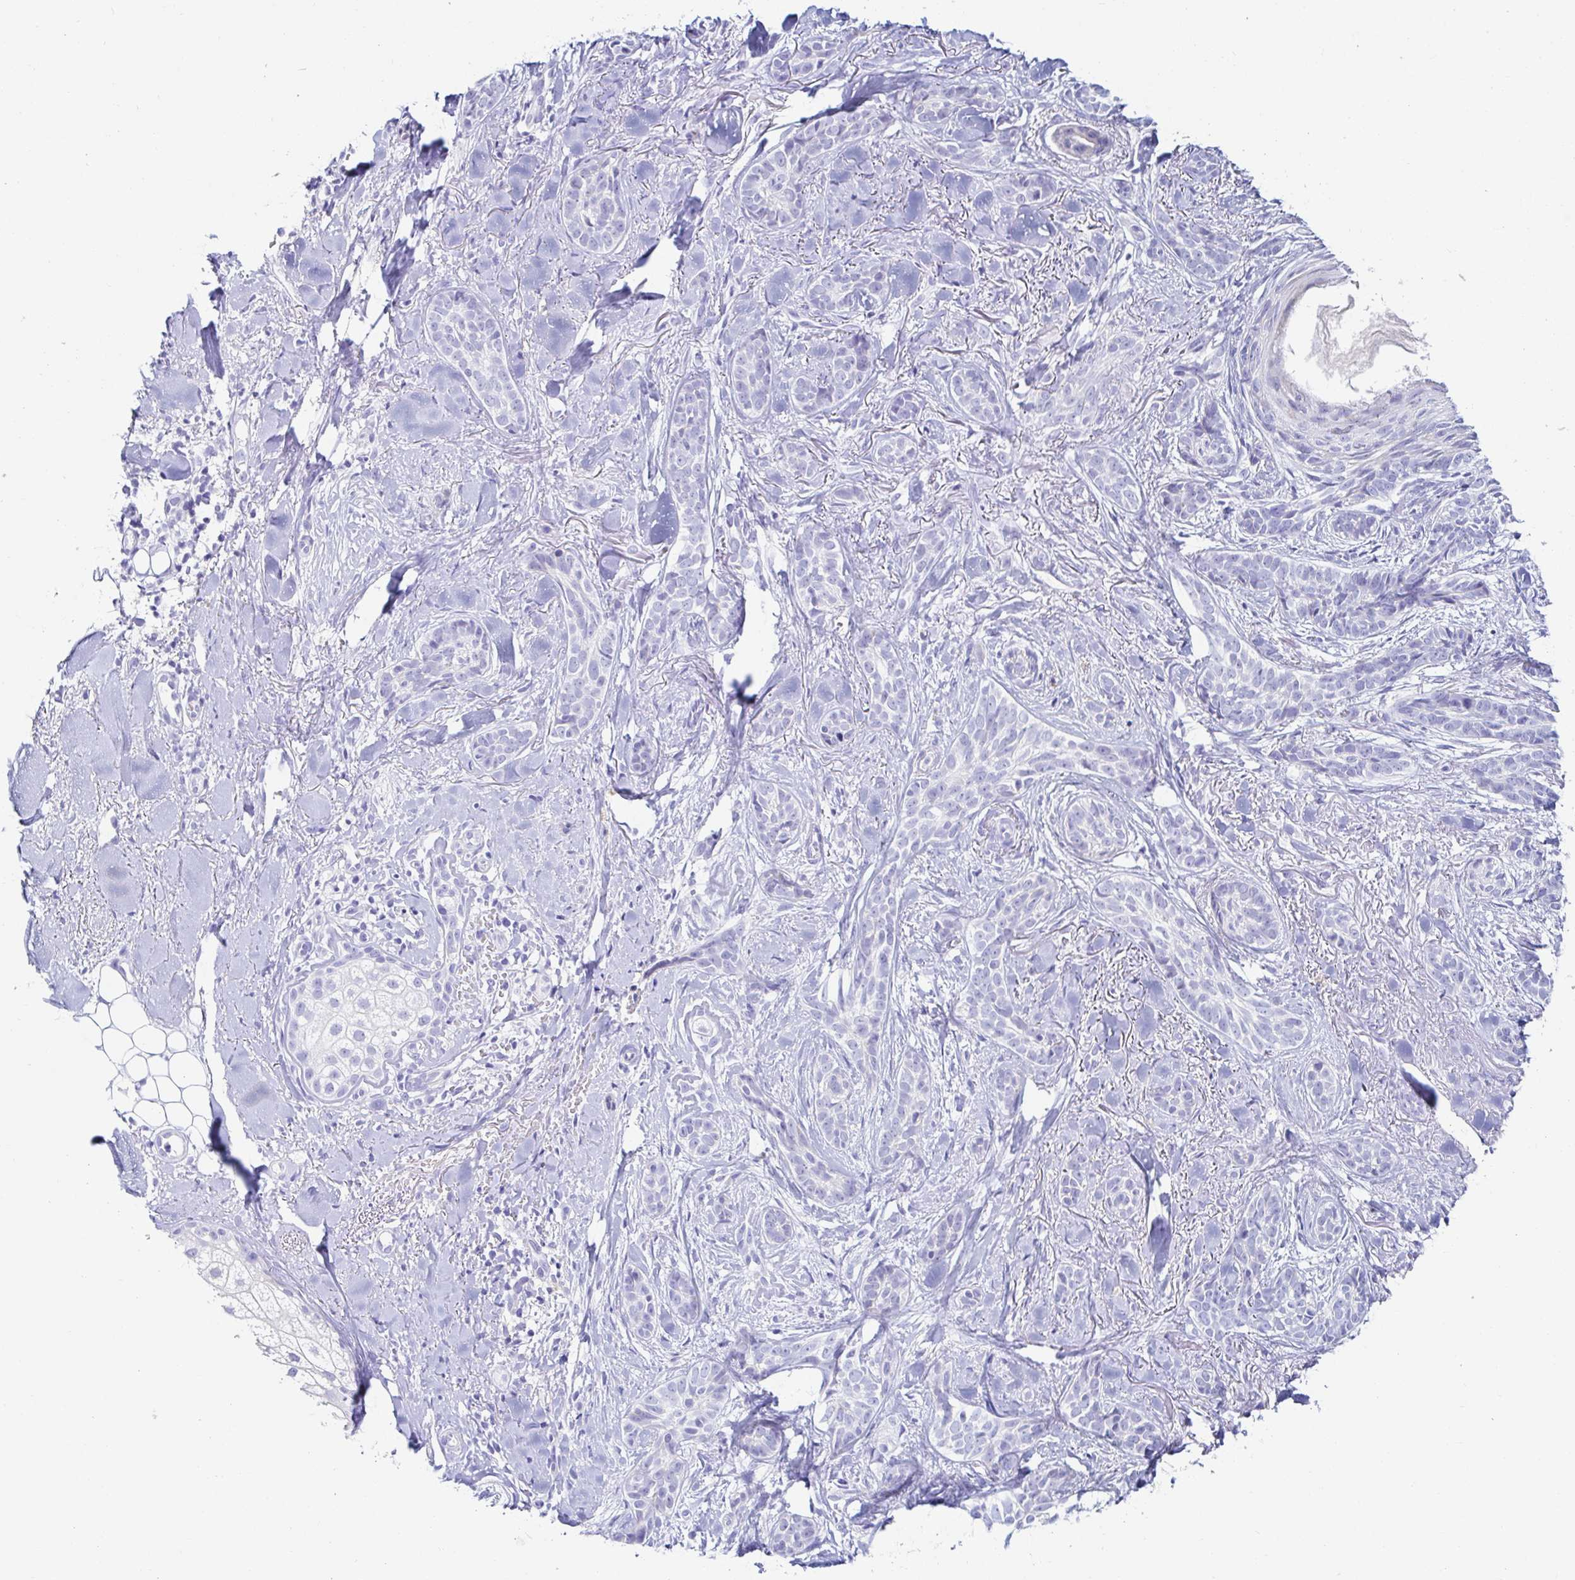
{"staining": {"intensity": "negative", "quantity": "none", "location": "none"}, "tissue": "skin cancer", "cell_type": "Tumor cells", "image_type": "cancer", "snomed": [{"axis": "morphology", "description": "Basal cell carcinoma"}, {"axis": "morphology", "description": "BCC, high aggressive"}, {"axis": "topography", "description": "Skin"}], "caption": "Human bcc,  high aggressive (skin) stained for a protein using immunohistochemistry (IHC) shows no positivity in tumor cells.", "gene": "C4orf17", "patient": {"sex": "female", "age": 79}}